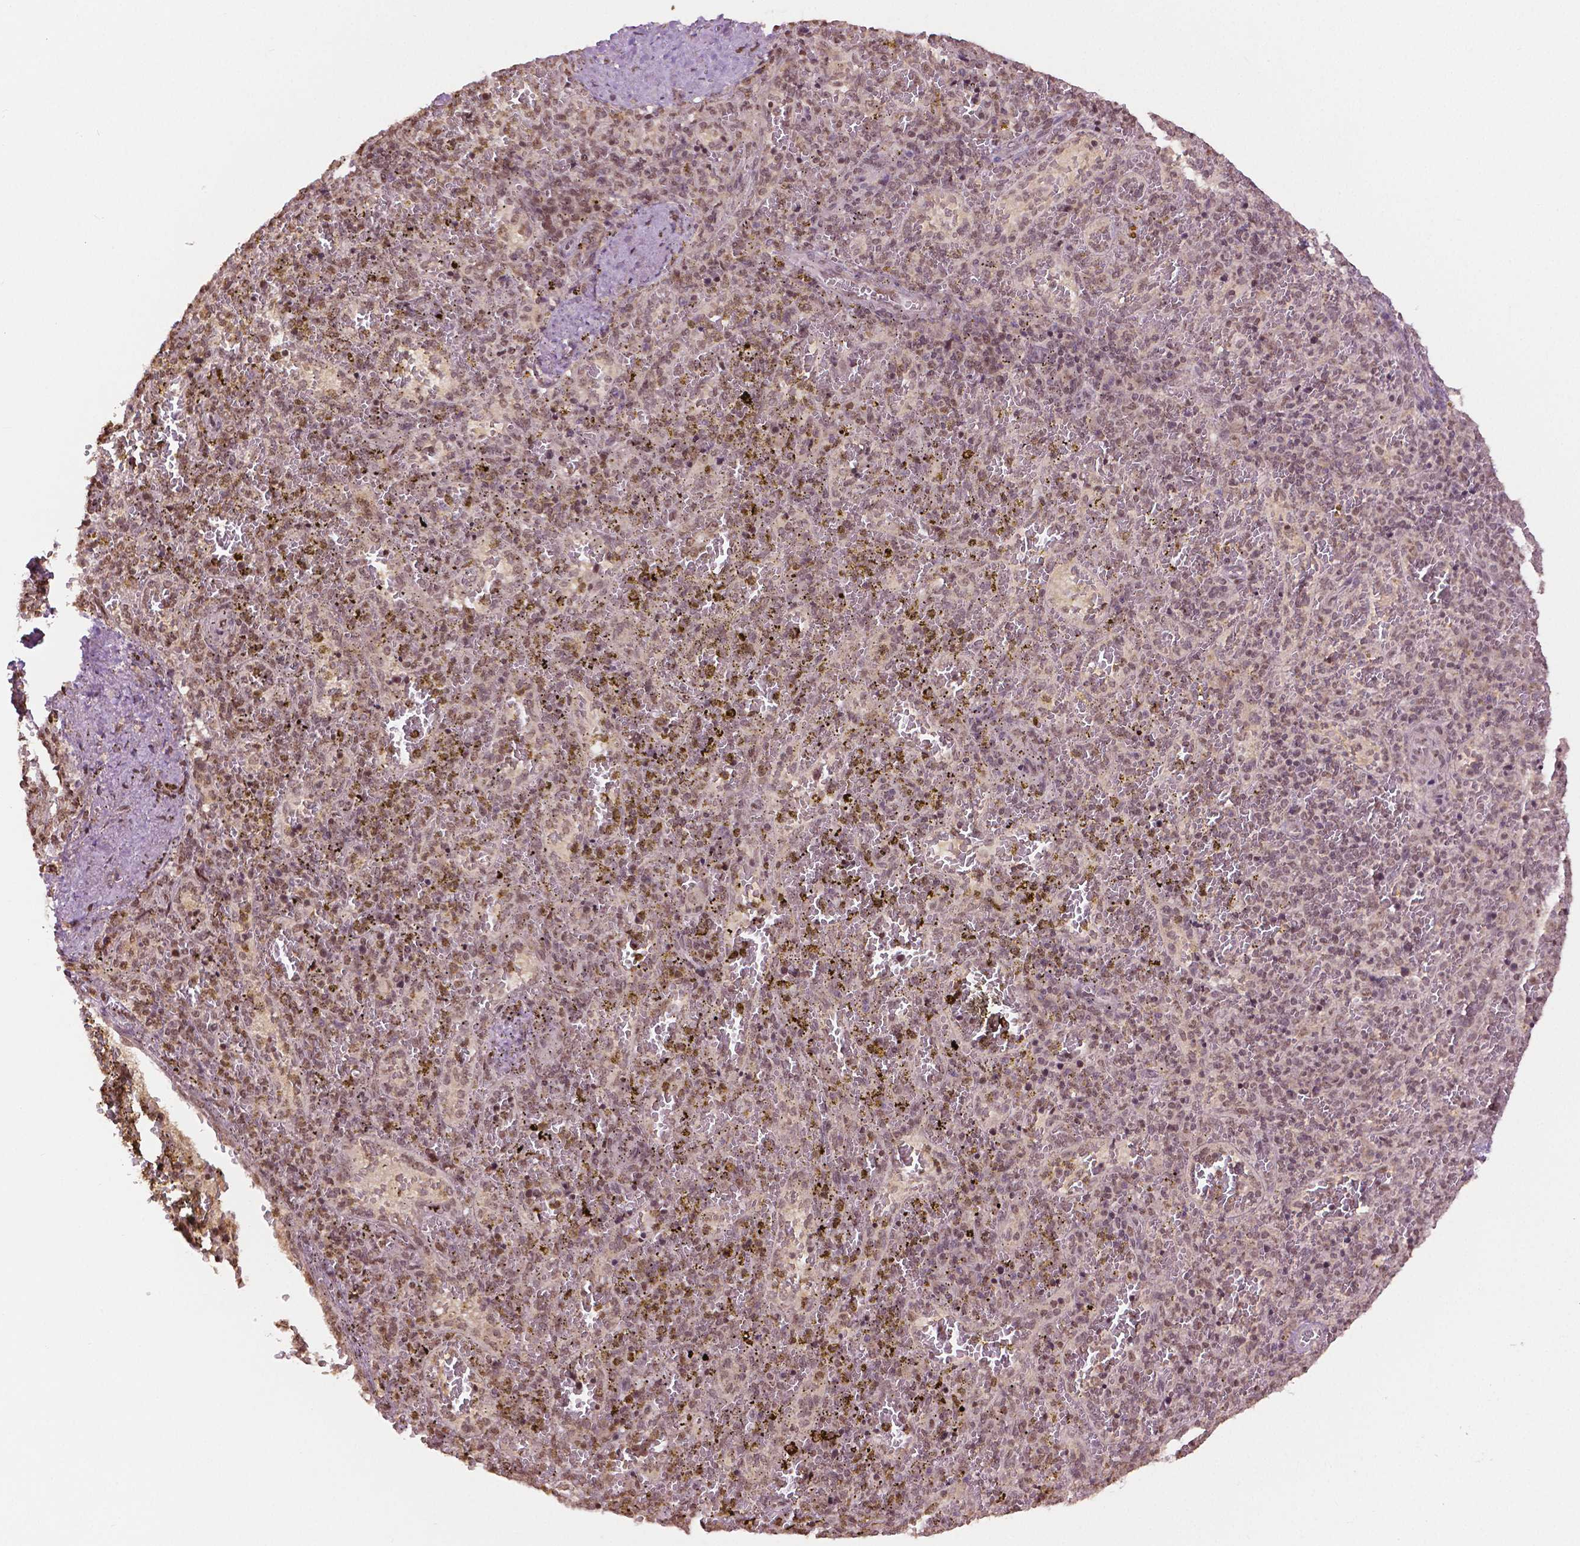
{"staining": {"intensity": "moderate", "quantity": ">75%", "location": "nuclear"}, "tissue": "spleen", "cell_type": "Cells in red pulp", "image_type": "normal", "snomed": [{"axis": "morphology", "description": "Normal tissue, NOS"}, {"axis": "topography", "description": "Spleen"}], "caption": "DAB (3,3'-diaminobenzidine) immunohistochemical staining of benign human spleen shows moderate nuclear protein staining in about >75% of cells in red pulp. Nuclei are stained in blue.", "gene": "DEK", "patient": {"sex": "female", "age": 50}}